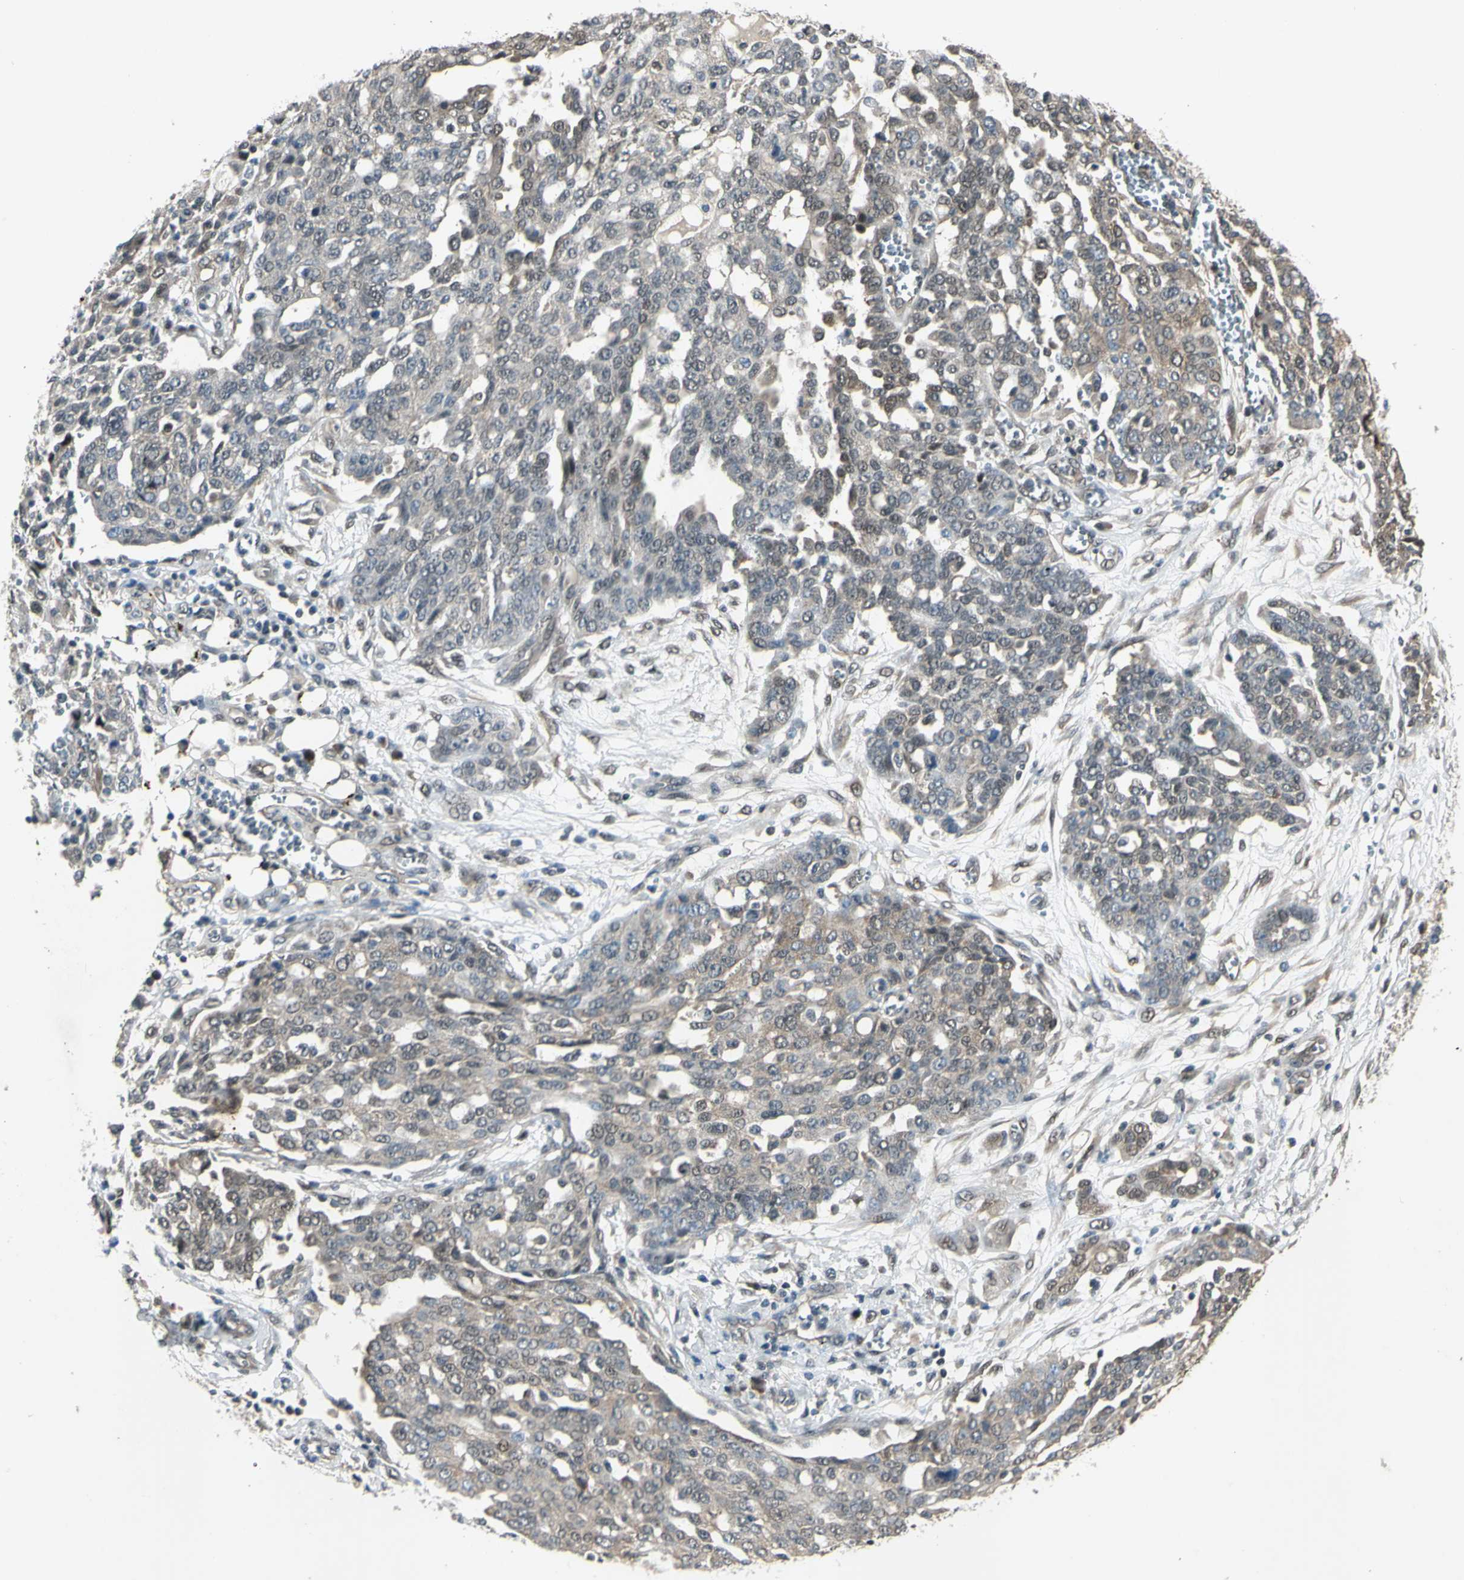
{"staining": {"intensity": "weak", "quantity": ">75%", "location": "cytoplasmic/membranous"}, "tissue": "ovarian cancer", "cell_type": "Tumor cells", "image_type": "cancer", "snomed": [{"axis": "morphology", "description": "Cystadenocarcinoma, serous, NOS"}, {"axis": "topography", "description": "Soft tissue"}, {"axis": "topography", "description": "Ovary"}], "caption": "IHC staining of ovarian cancer (serous cystadenocarcinoma), which shows low levels of weak cytoplasmic/membranous positivity in approximately >75% of tumor cells indicating weak cytoplasmic/membranous protein expression. The staining was performed using DAB (3,3'-diaminobenzidine) (brown) for protein detection and nuclei were counterstained in hematoxylin (blue).", "gene": "PSMD5", "patient": {"sex": "female", "age": 57}}